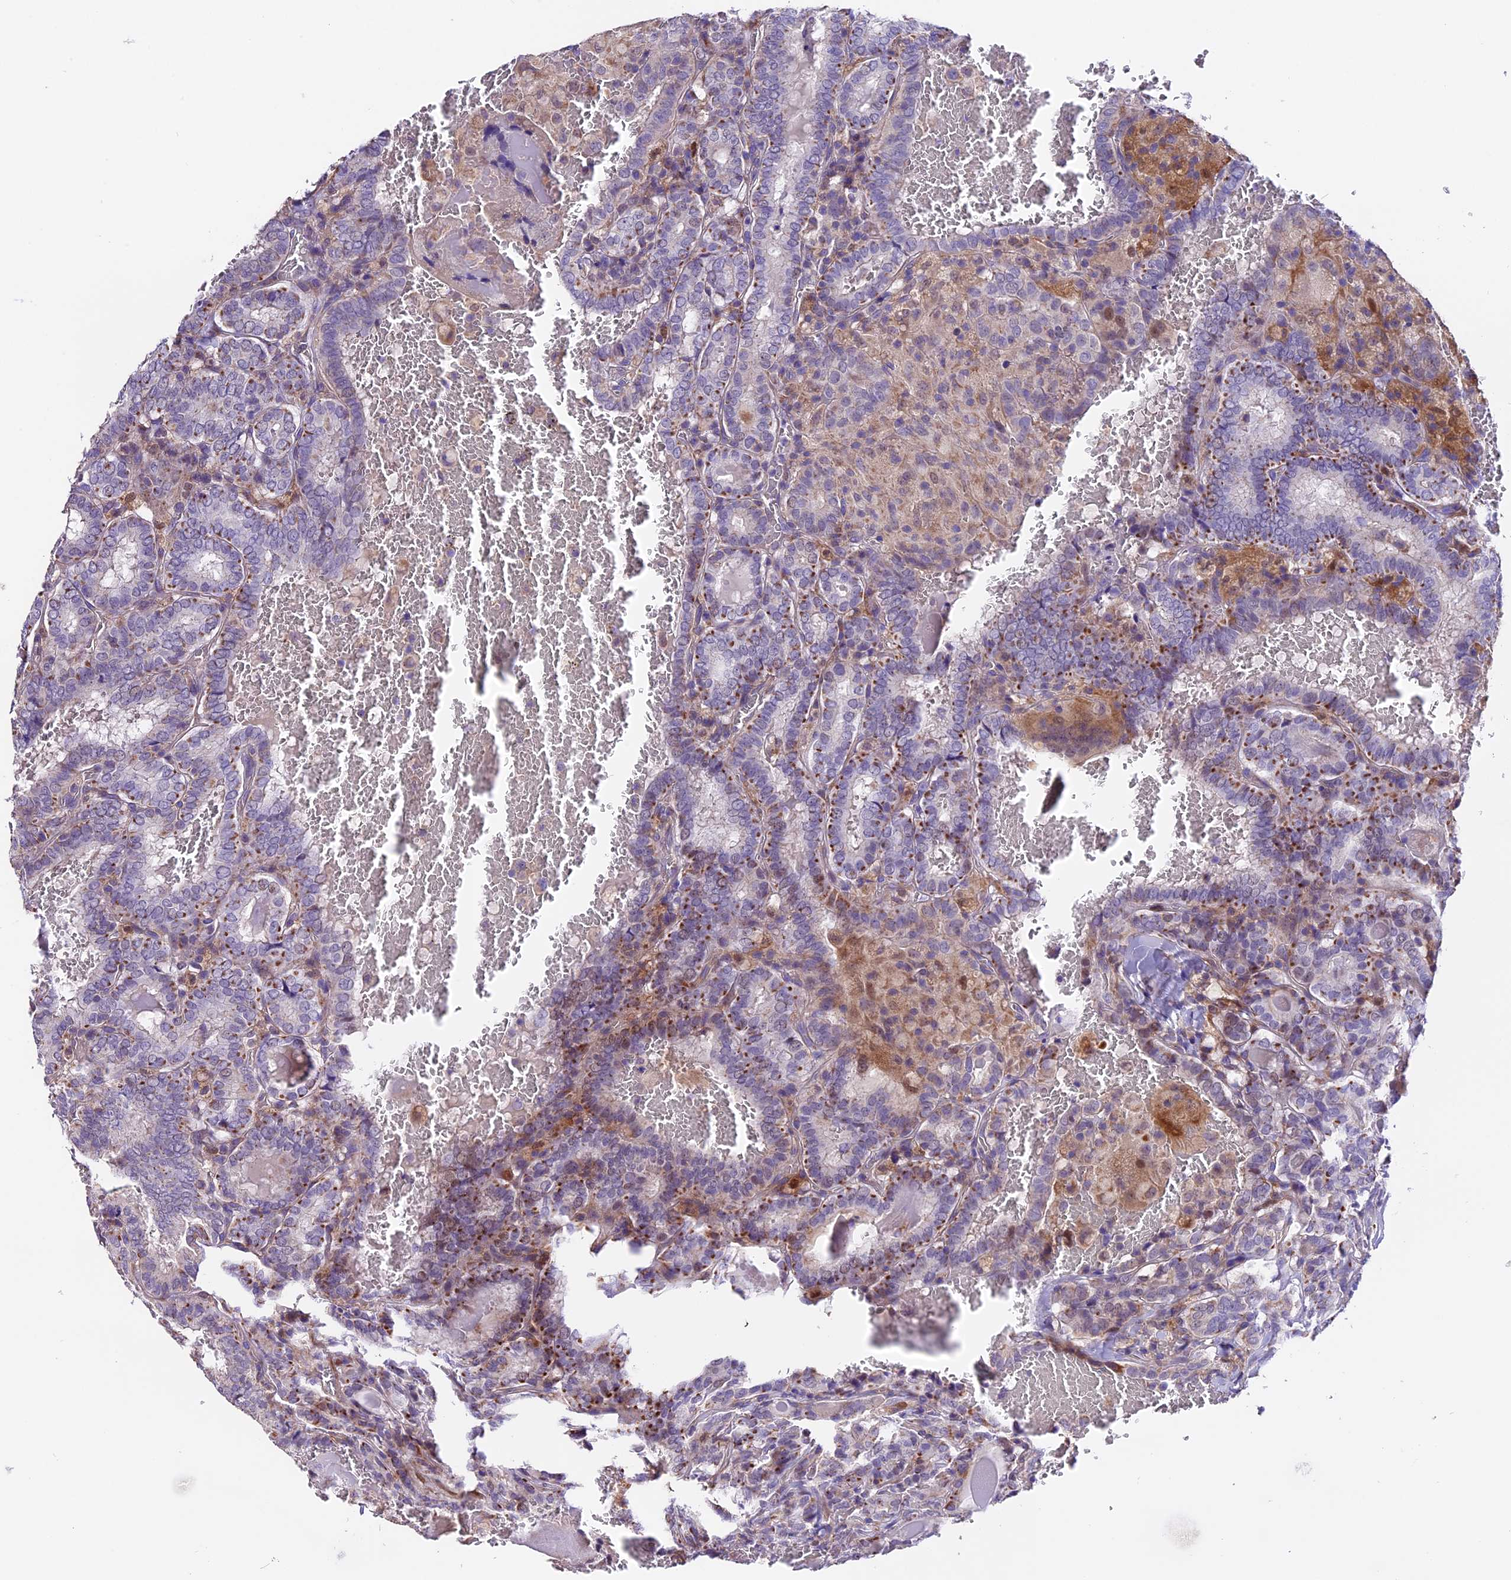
{"staining": {"intensity": "moderate", "quantity": "<25%", "location": "cytoplasmic/membranous"}, "tissue": "thyroid cancer", "cell_type": "Tumor cells", "image_type": "cancer", "snomed": [{"axis": "morphology", "description": "Papillary adenocarcinoma, NOS"}, {"axis": "topography", "description": "Thyroid gland"}], "caption": "Immunohistochemistry (IHC) (DAB) staining of human thyroid cancer demonstrates moderate cytoplasmic/membranous protein expression in about <25% of tumor cells.", "gene": "DDX28", "patient": {"sex": "female", "age": 72}}